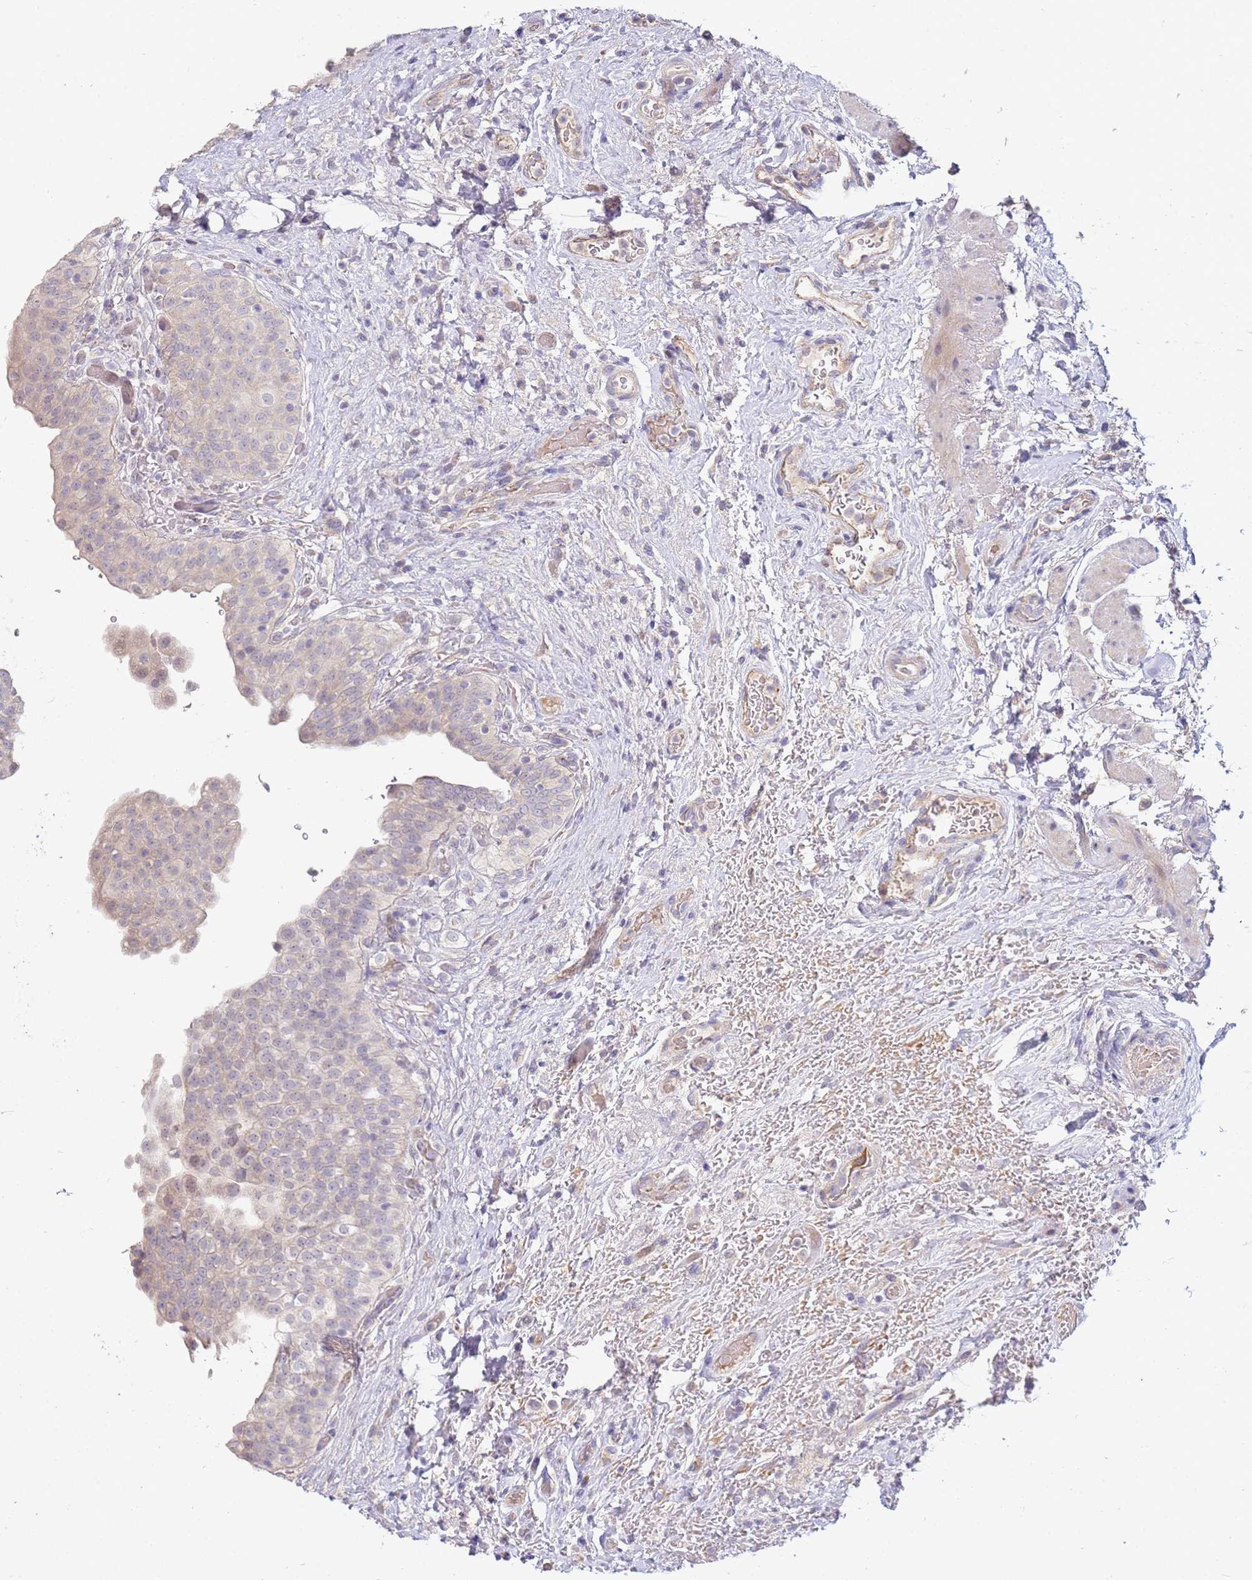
{"staining": {"intensity": "weak", "quantity": "<25%", "location": "cytoplasmic/membranous"}, "tissue": "urinary bladder", "cell_type": "Urothelial cells", "image_type": "normal", "snomed": [{"axis": "morphology", "description": "Normal tissue, NOS"}, {"axis": "topography", "description": "Urinary bladder"}], "caption": "DAB (3,3'-diaminobenzidine) immunohistochemical staining of benign human urinary bladder displays no significant expression in urothelial cells. (Immunohistochemistry (ihc), brightfield microscopy, high magnification).", "gene": "NMUR2", "patient": {"sex": "male", "age": 69}}